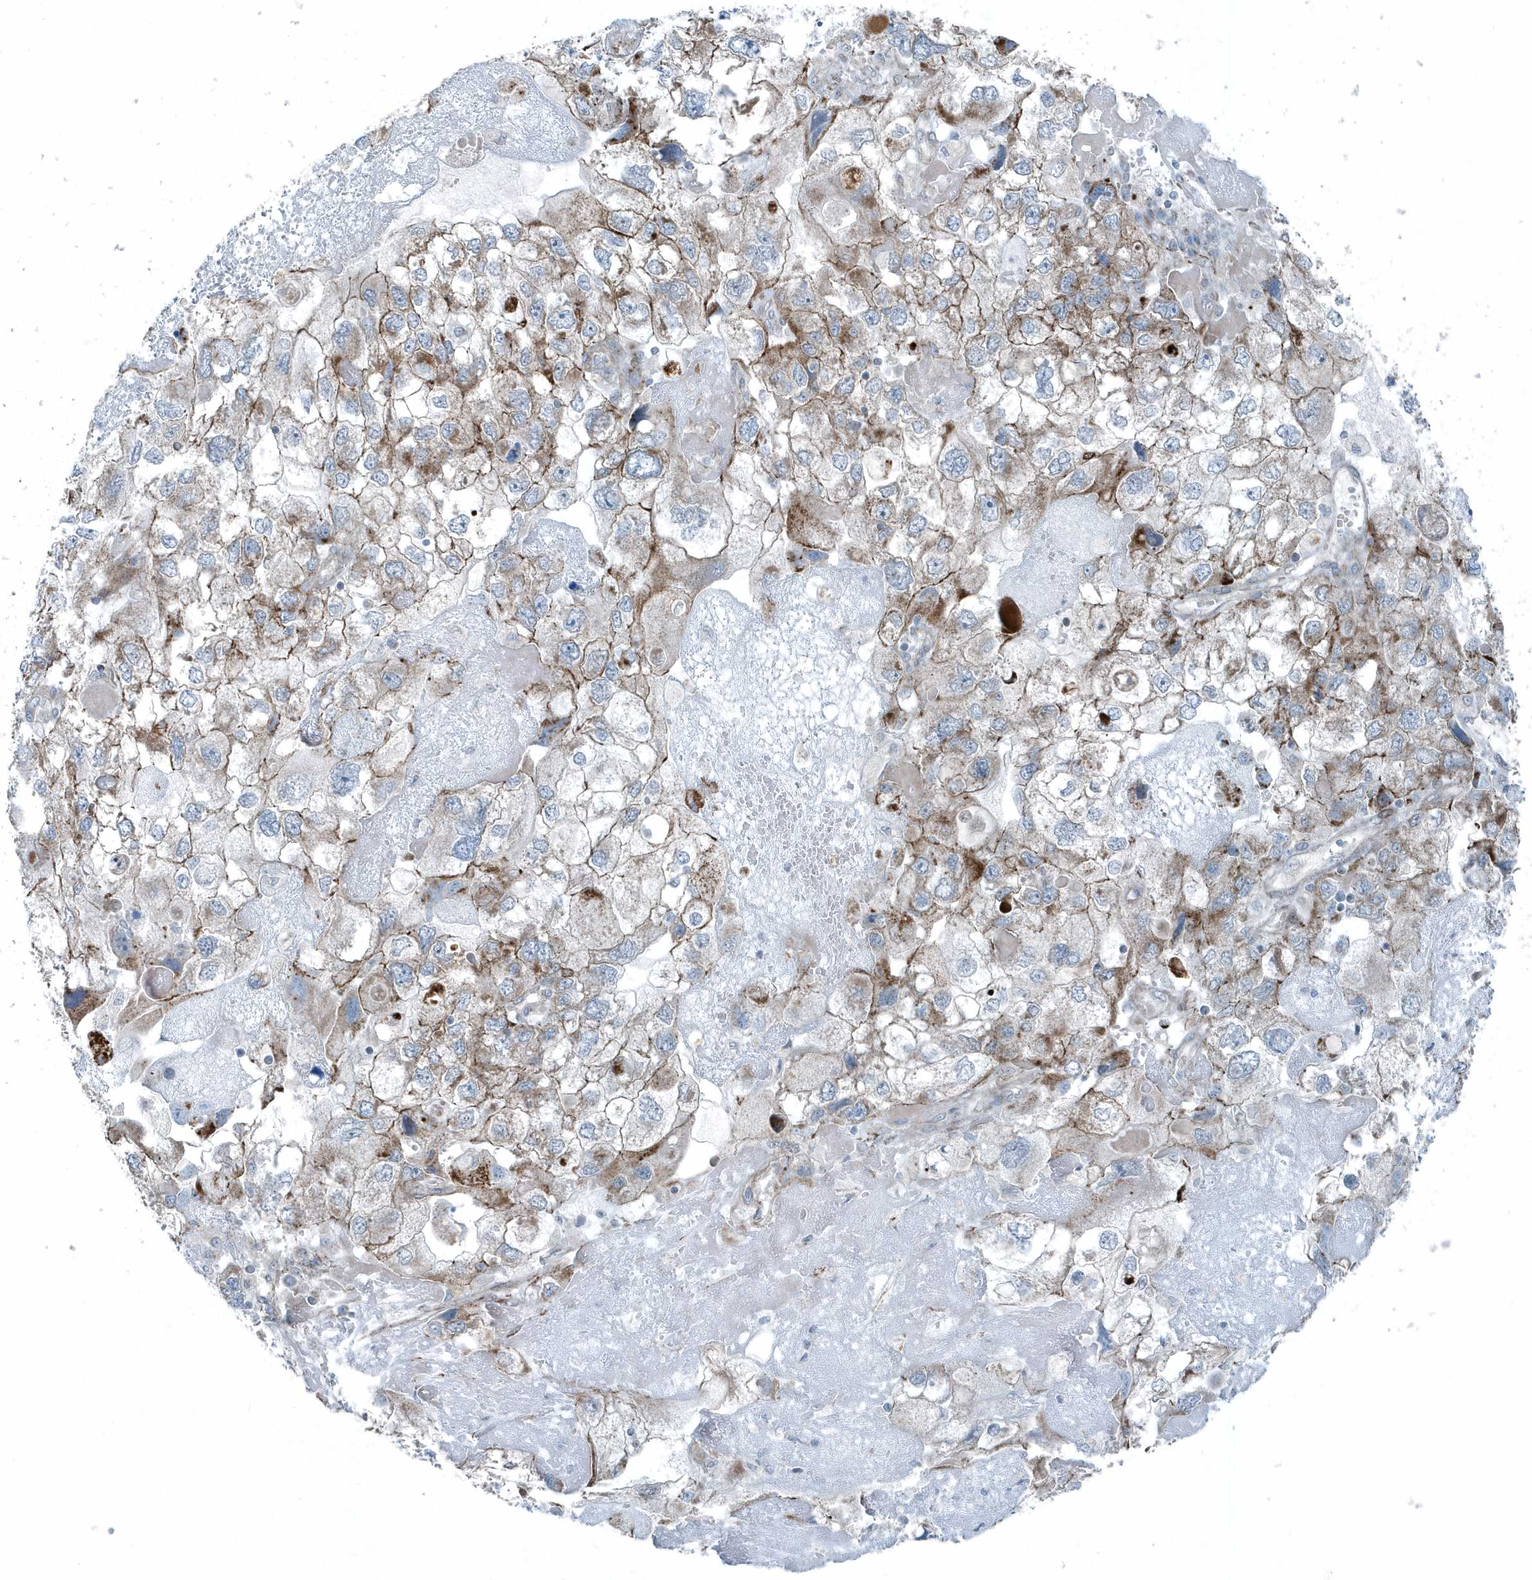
{"staining": {"intensity": "moderate", "quantity": "<25%", "location": "cytoplasmic/membranous"}, "tissue": "endometrial cancer", "cell_type": "Tumor cells", "image_type": "cancer", "snomed": [{"axis": "morphology", "description": "Adenocarcinoma, NOS"}, {"axis": "topography", "description": "Endometrium"}], "caption": "Endometrial adenocarcinoma stained with immunohistochemistry reveals moderate cytoplasmic/membranous positivity in approximately <25% of tumor cells.", "gene": "GCC2", "patient": {"sex": "female", "age": 49}}